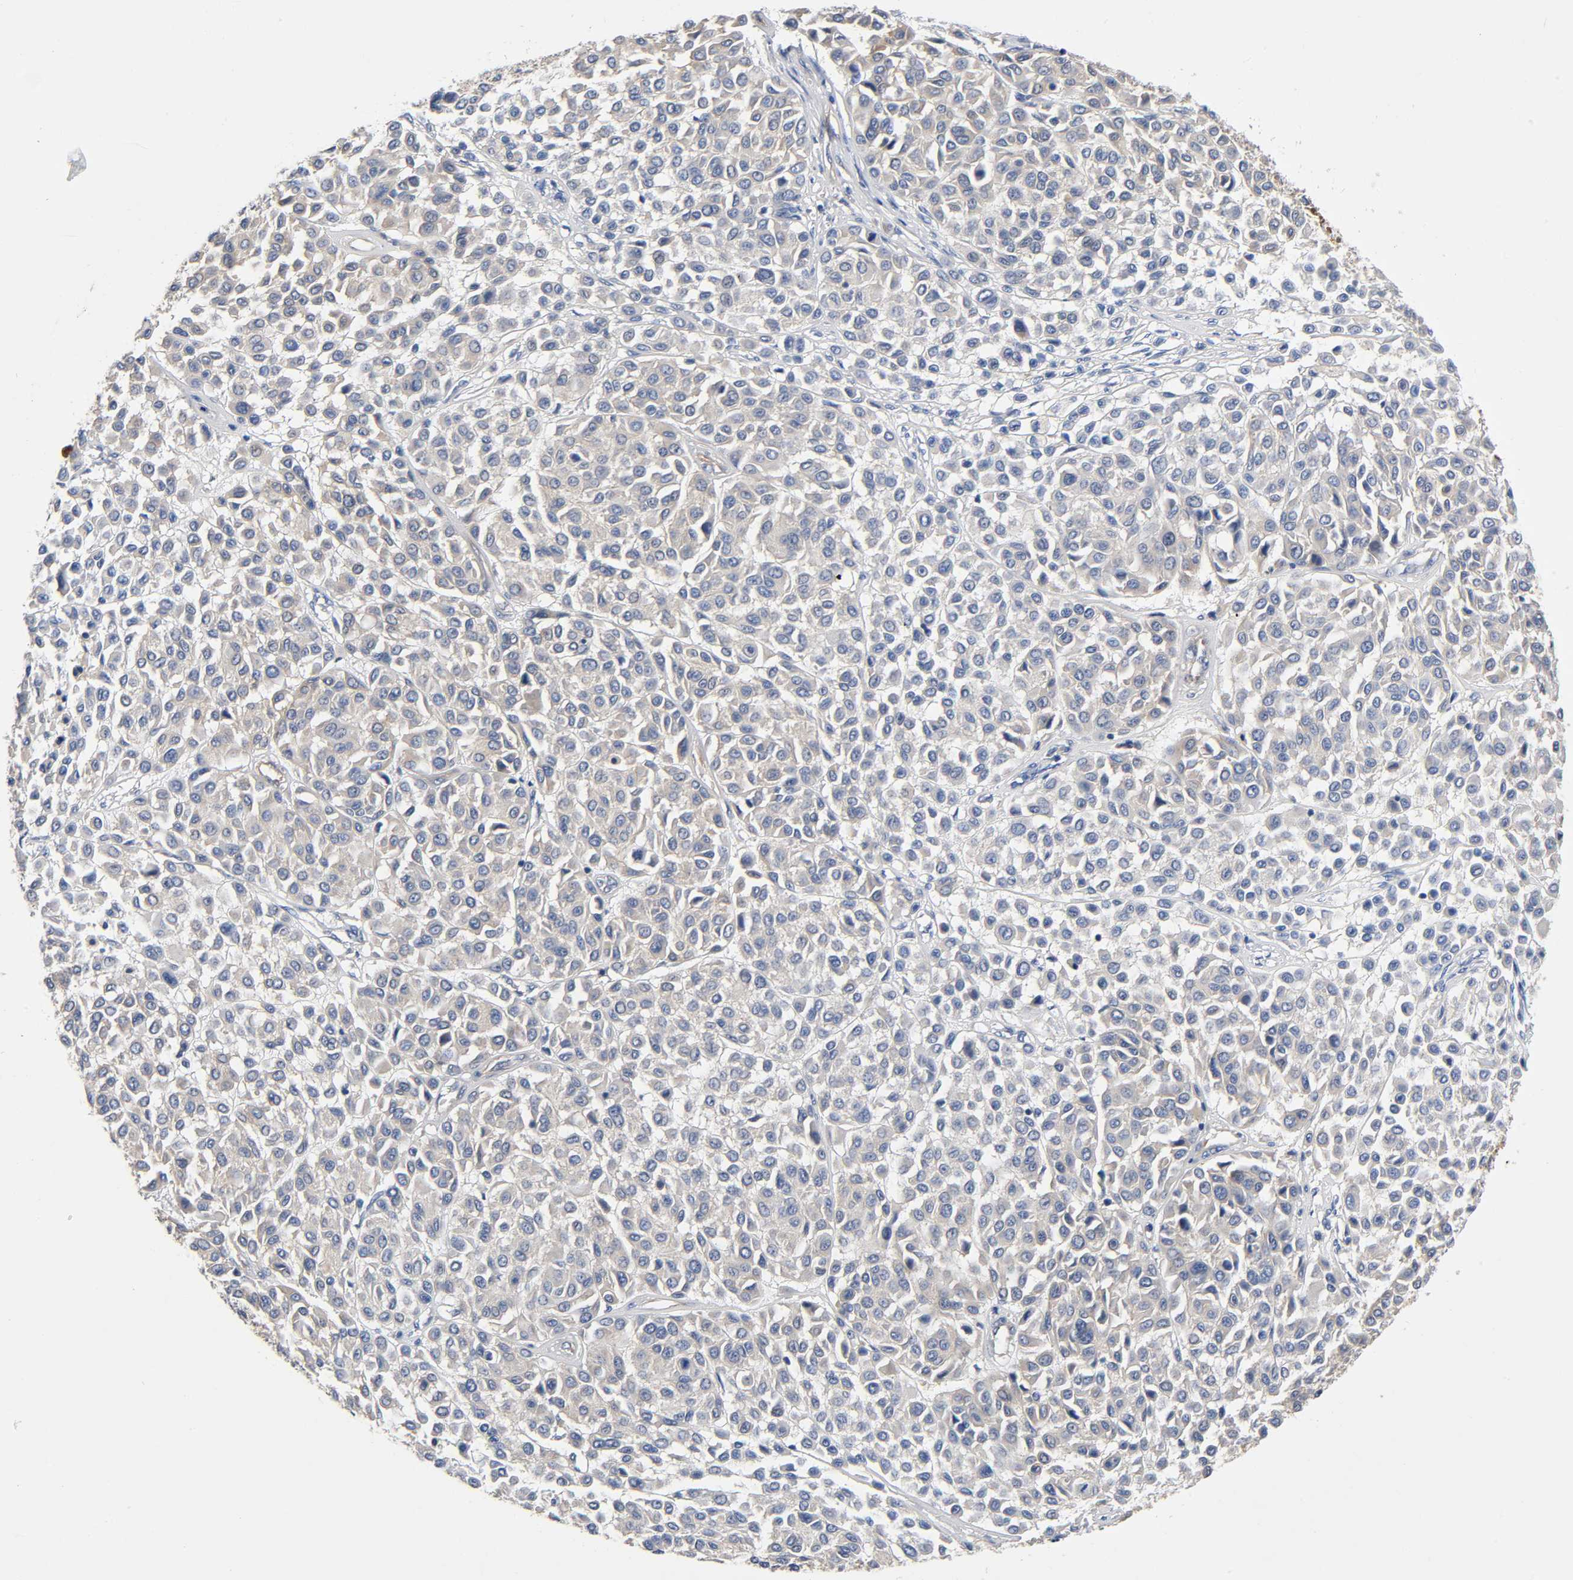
{"staining": {"intensity": "weak", "quantity": ">75%", "location": "cytoplasmic/membranous"}, "tissue": "melanoma", "cell_type": "Tumor cells", "image_type": "cancer", "snomed": [{"axis": "morphology", "description": "Malignant melanoma, Metastatic site"}, {"axis": "topography", "description": "Soft tissue"}], "caption": "Weak cytoplasmic/membranous staining for a protein is appreciated in approximately >75% of tumor cells of malignant melanoma (metastatic site) using immunohistochemistry.", "gene": "PRKAB1", "patient": {"sex": "male", "age": 41}}